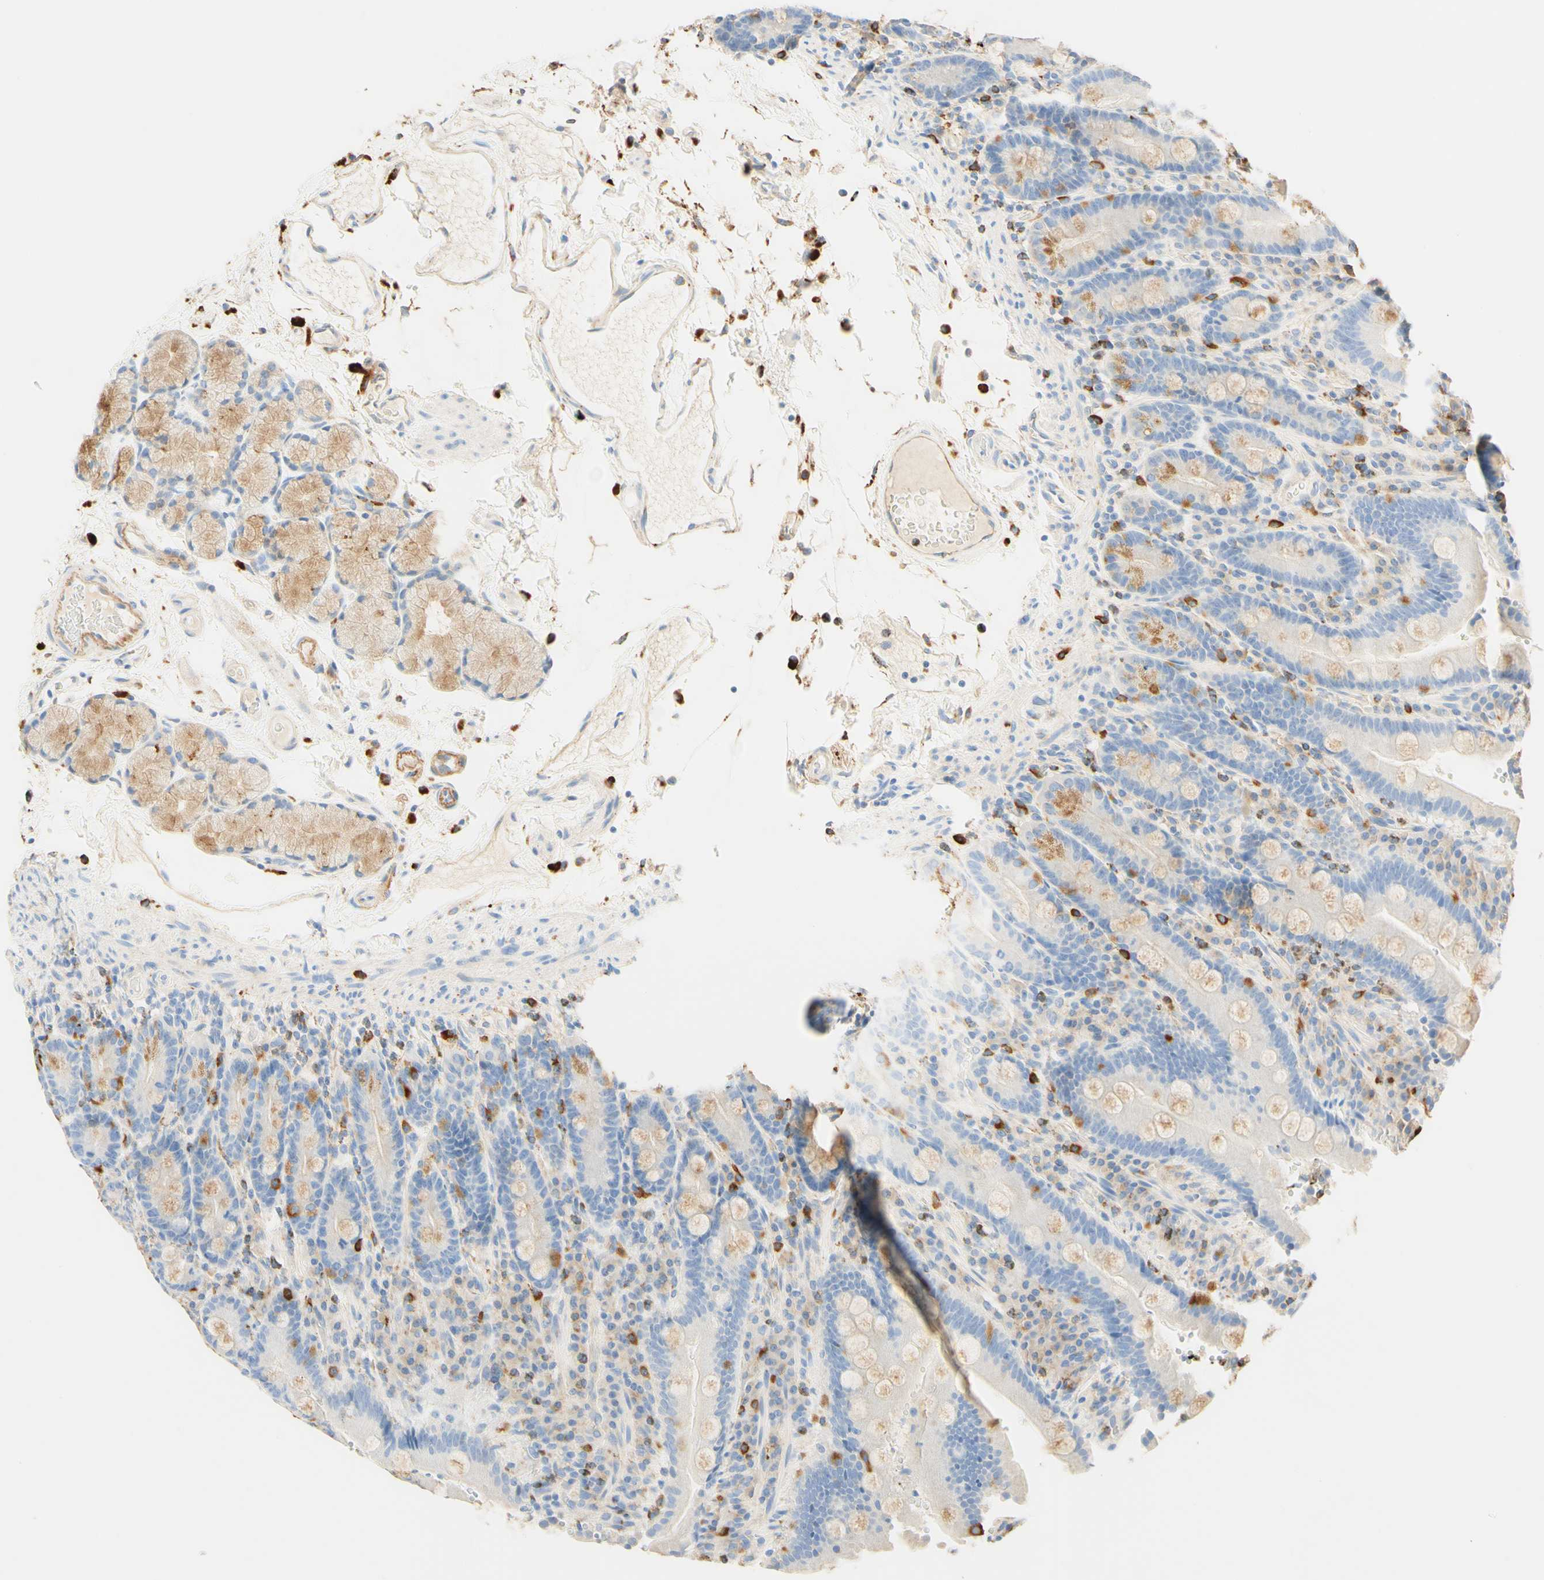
{"staining": {"intensity": "moderate", "quantity": "<25%", "location": "cytoplasmic/membranous"}, "tissue": "duodenum", "cell_type": "Glandular cells", "image_type": "normal", "snomed": [{"axis": "morphology", "description": "Normal tissue, NOS"}, {"axis": "topography", "description": "Small intestine, NOS"}], "caption": "This image displays unremarkable duodenum stained with immunohistochemistry (IHC) to label a protein in brown. The cytoplasmic/membranous of glandular cells show moderate positivity for the protein. Nuclei are counter-stained blue.", "gene": "CD63", "patient": {"sex": "female", "age": 71}}